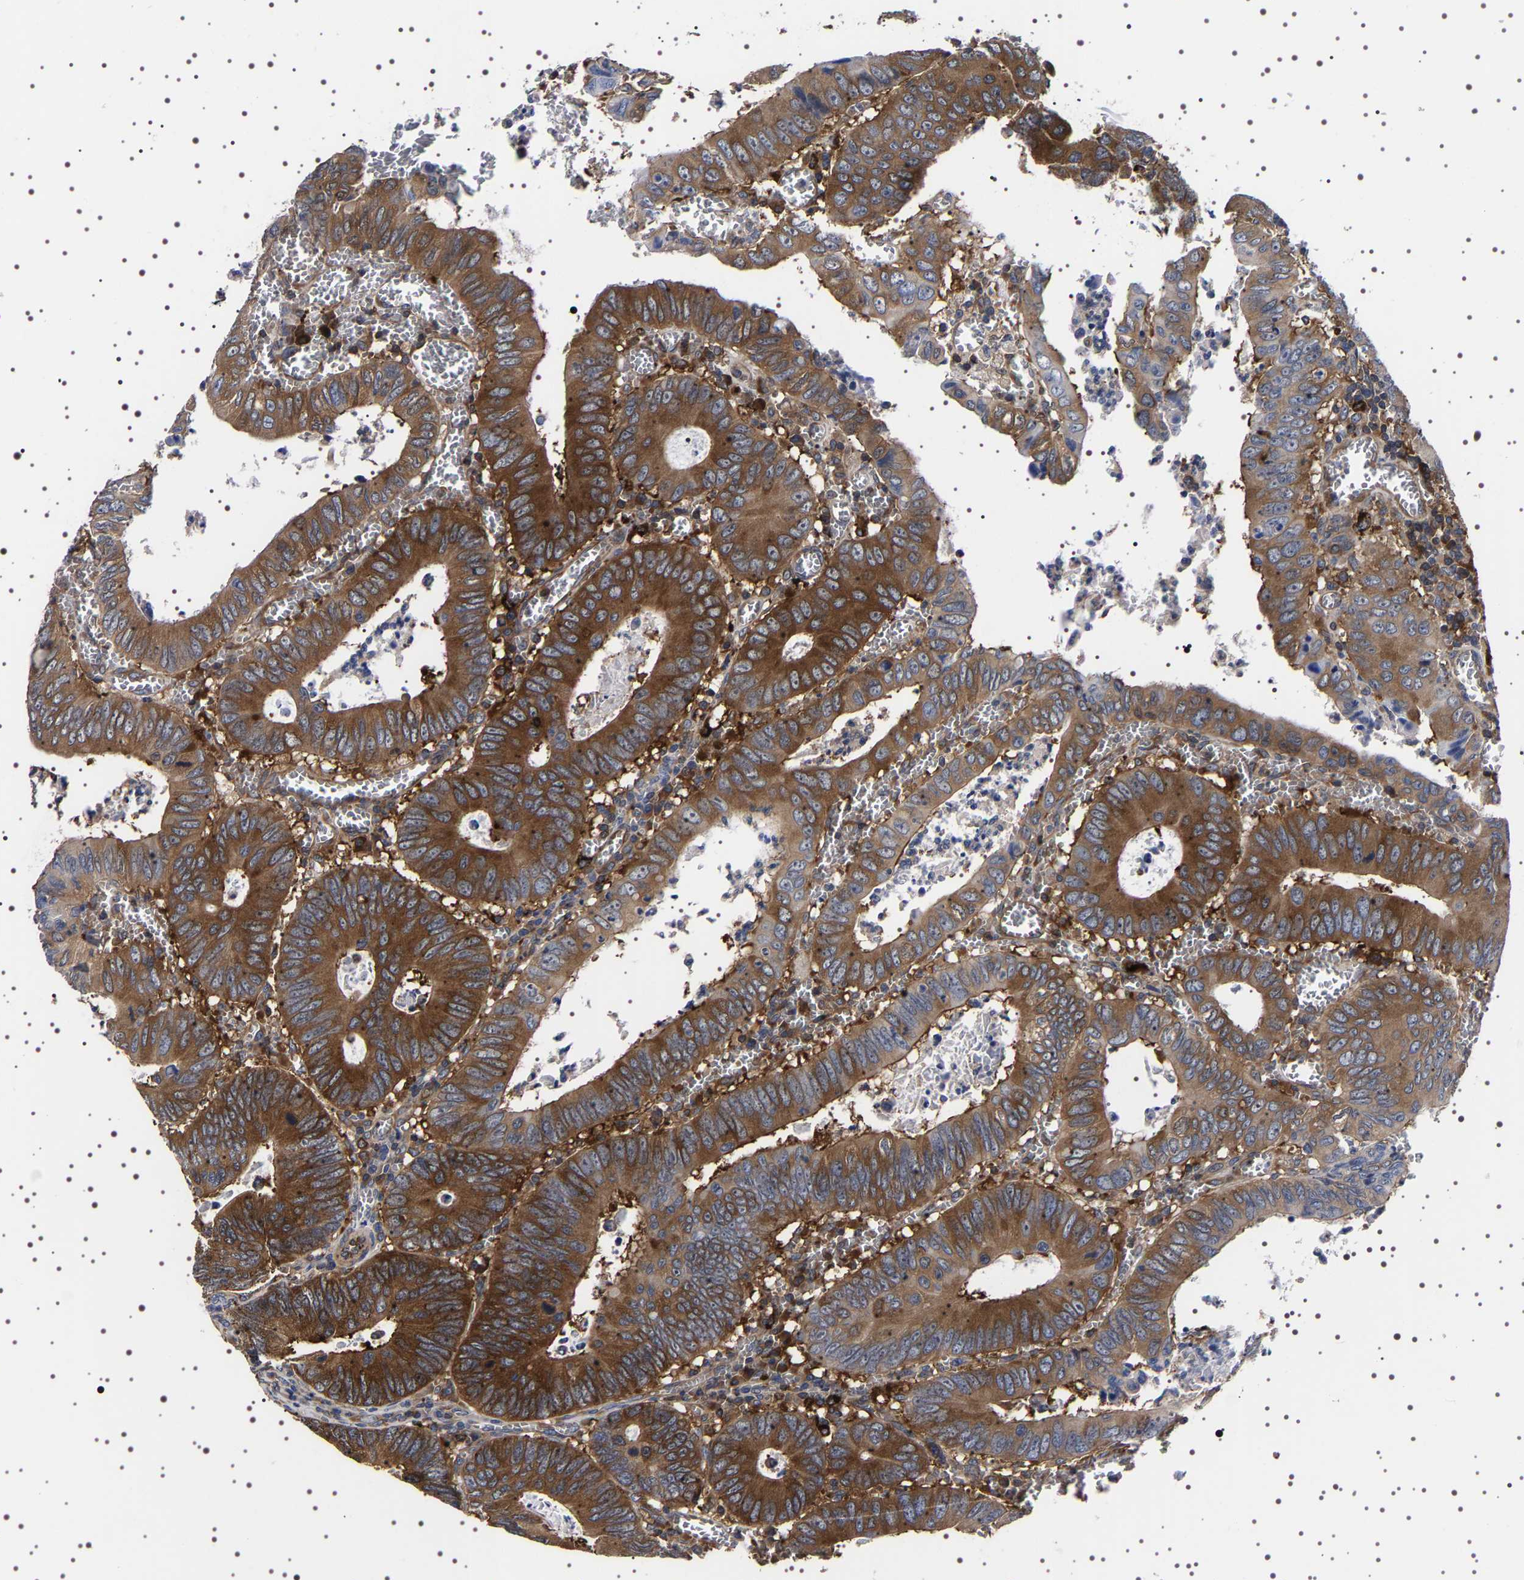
{"staining": {"intensity": "strong", "quantity": ">75%", "location": "cytoplasmic/membranous"}, "tissue": "colorectal cancer", "cell_type": "Tumor cells", "image_type": "cancer", "snomed": [{"axis": "morphology", "description": "Inflammation, NOS"}, {"axis": "morphology", "description": "Adenocarcinoma, NOS"}, {"axis": "topography", "description": "Colon"}], "caption": "The immunohistochemical stain highlights strong cytoplasmic/membranous expression in tumor cells of colorectal cancer (adenocarcinoma) tissue. Immunohistochemistry (ihc) stains the protein of interest in brown and the nuclei are stained blue.", "gene": "DARS1", "patient": {"sex": "male", "age": 72}}